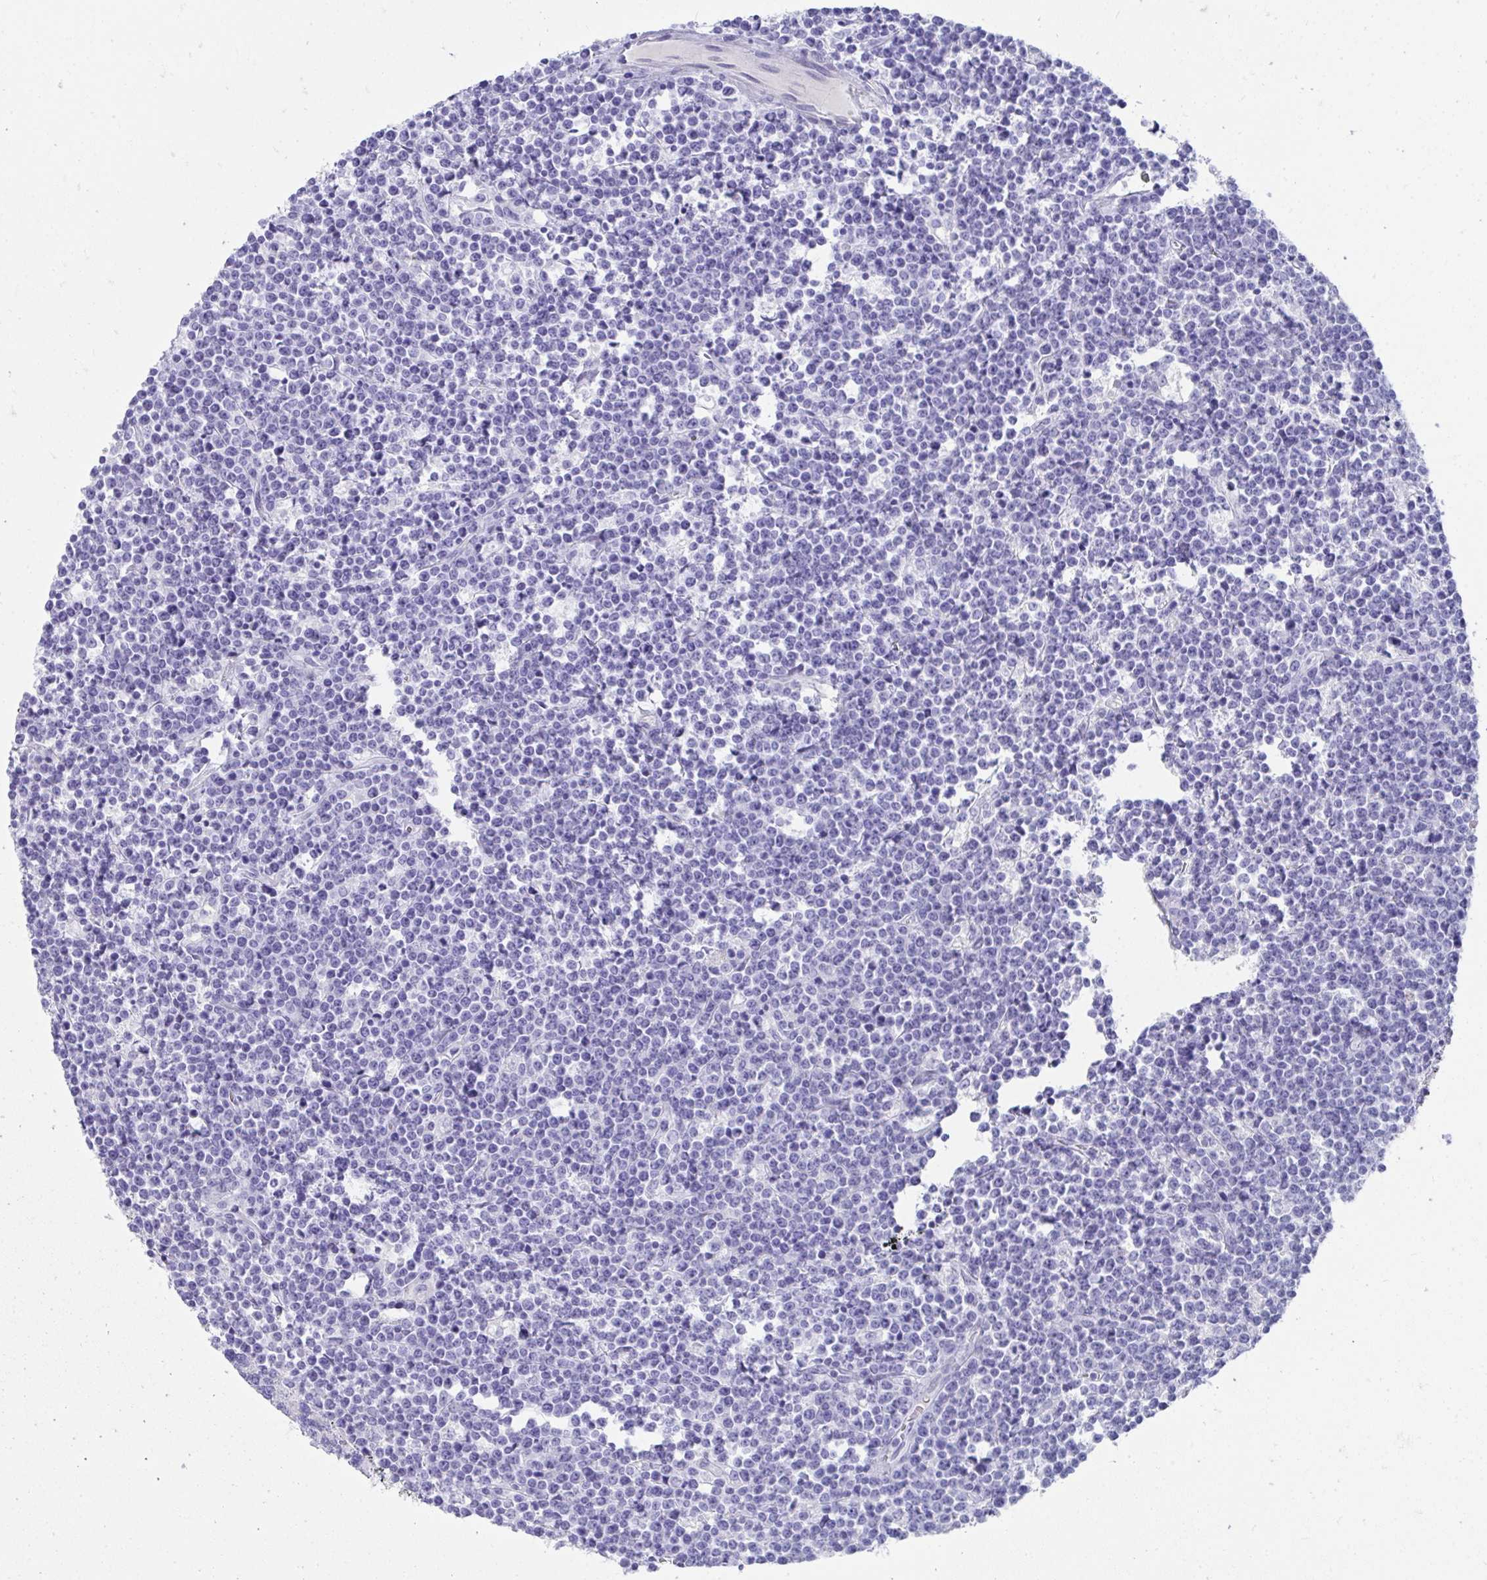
{"staining": {"intensity": "negative", "quantity": "none", "location": "none"}, "tissue": "lymphoma", "cell_type": "Tumor cells", "image_type": "cancer", "snomed": [{"axis": "morphology", "description": "Malignant lymphoma, non-Hodgkin's type, High grade"}, {"axis": "topography", "description": "Ovary"}], "caption": "Micrograph shows no protein staining in tumor cells of high-grade malignant lymphoma, non-Hodgkin's type tissue. (DAB (3,3'-diaminobenzidine) immunohistochemistry (IHC) with hematoxylin counter stain).", "gene": "TNNT1", "patient": {"sex": "female", "age": 56}}